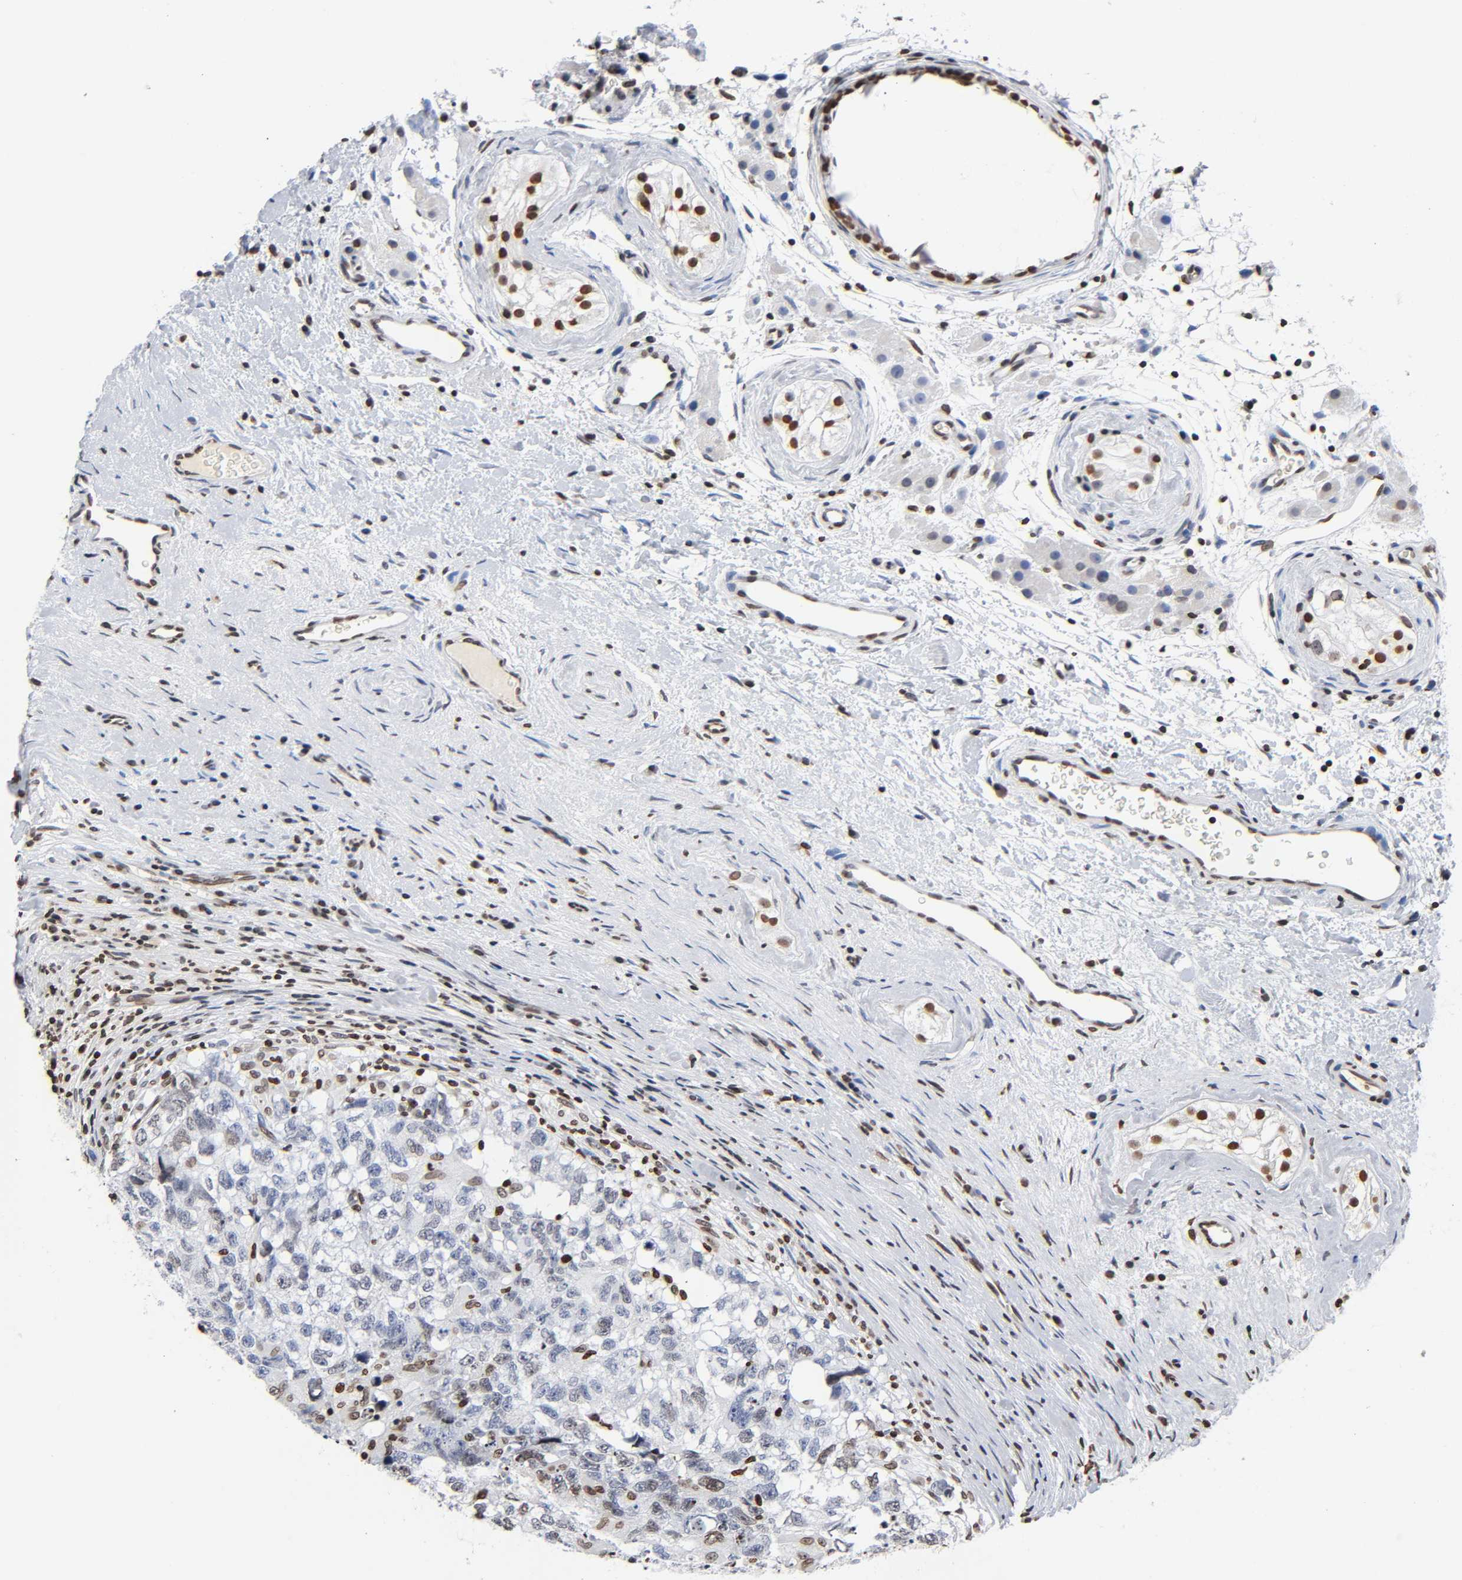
{"staining": {"intensity": "moderate", "quantity": "<25%", "location": "nuclear"}, "tissue": "testis cancer", "cell_type": "Tumor cells", "image_type": "cancer", "snomed": [{"axis": "morphology", "description": "Carcinoma, Embryonal, NOS"}, {"axis": "topography", "description": "Testis"}], "caption": "Human testis embryonal carcinoma stained with a protein marker displays moderate staining in tumor cells.", "gene": "HOXA6", "patient": {"sex": "male", "age": 21}}